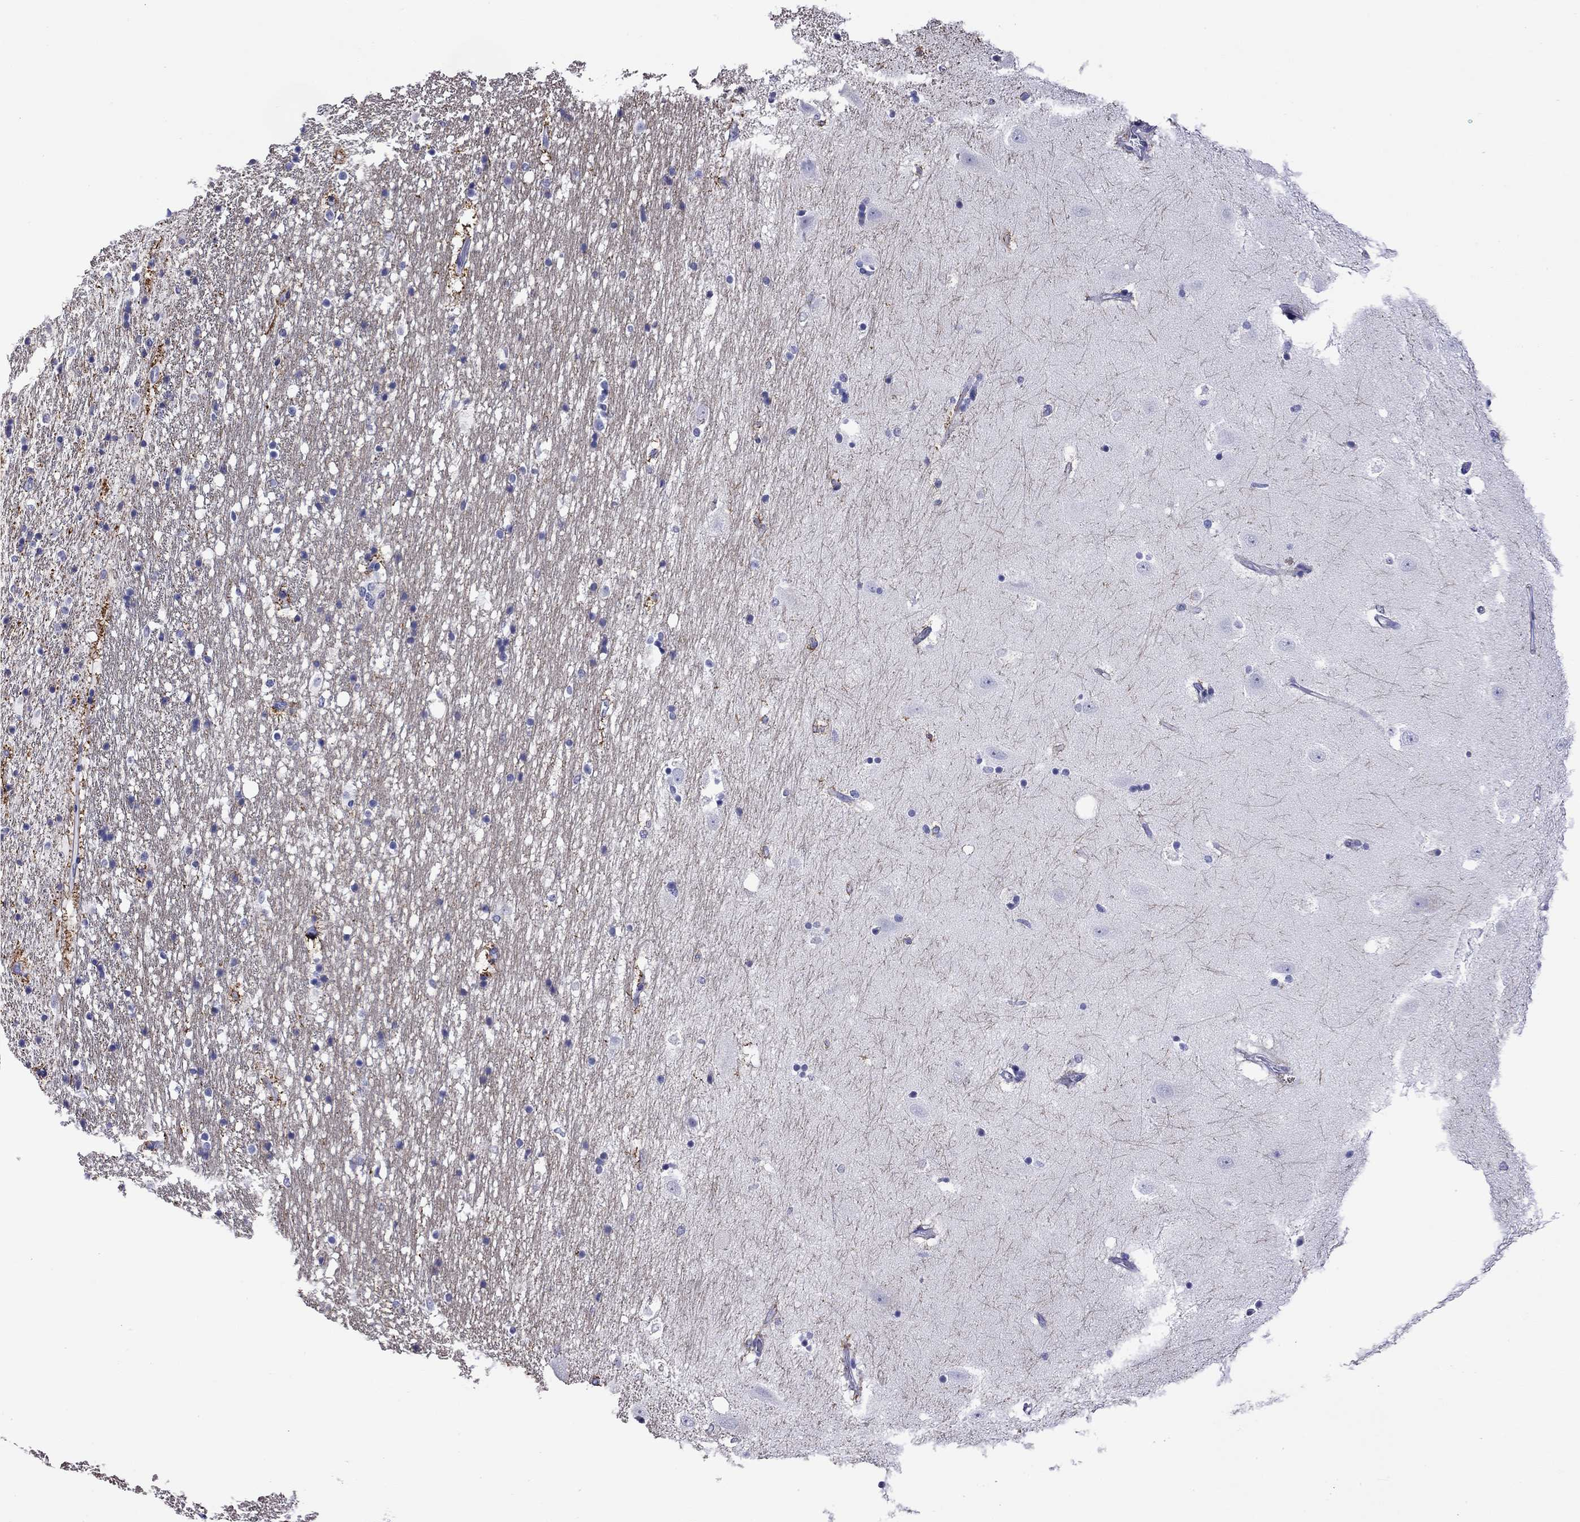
{"staining": {"intensity": "negative", "quantity": "none", "location": "none"}, "tissue": "hippocampus", "cell_type": "Glial cells", "image_type": "normal", "snomed": [{"axis": "morphology", "description": "Normal tissue, NOS"}, {"axis": "topography", "description": "Hippocampus"}], "caption": "IHC photomicrograph of normal human hippocampus stained for a protein (brown), which displays no positivity in glial cells.", "gene": "KIAA2012", "patient": {"sex": "male", "age": 49}}